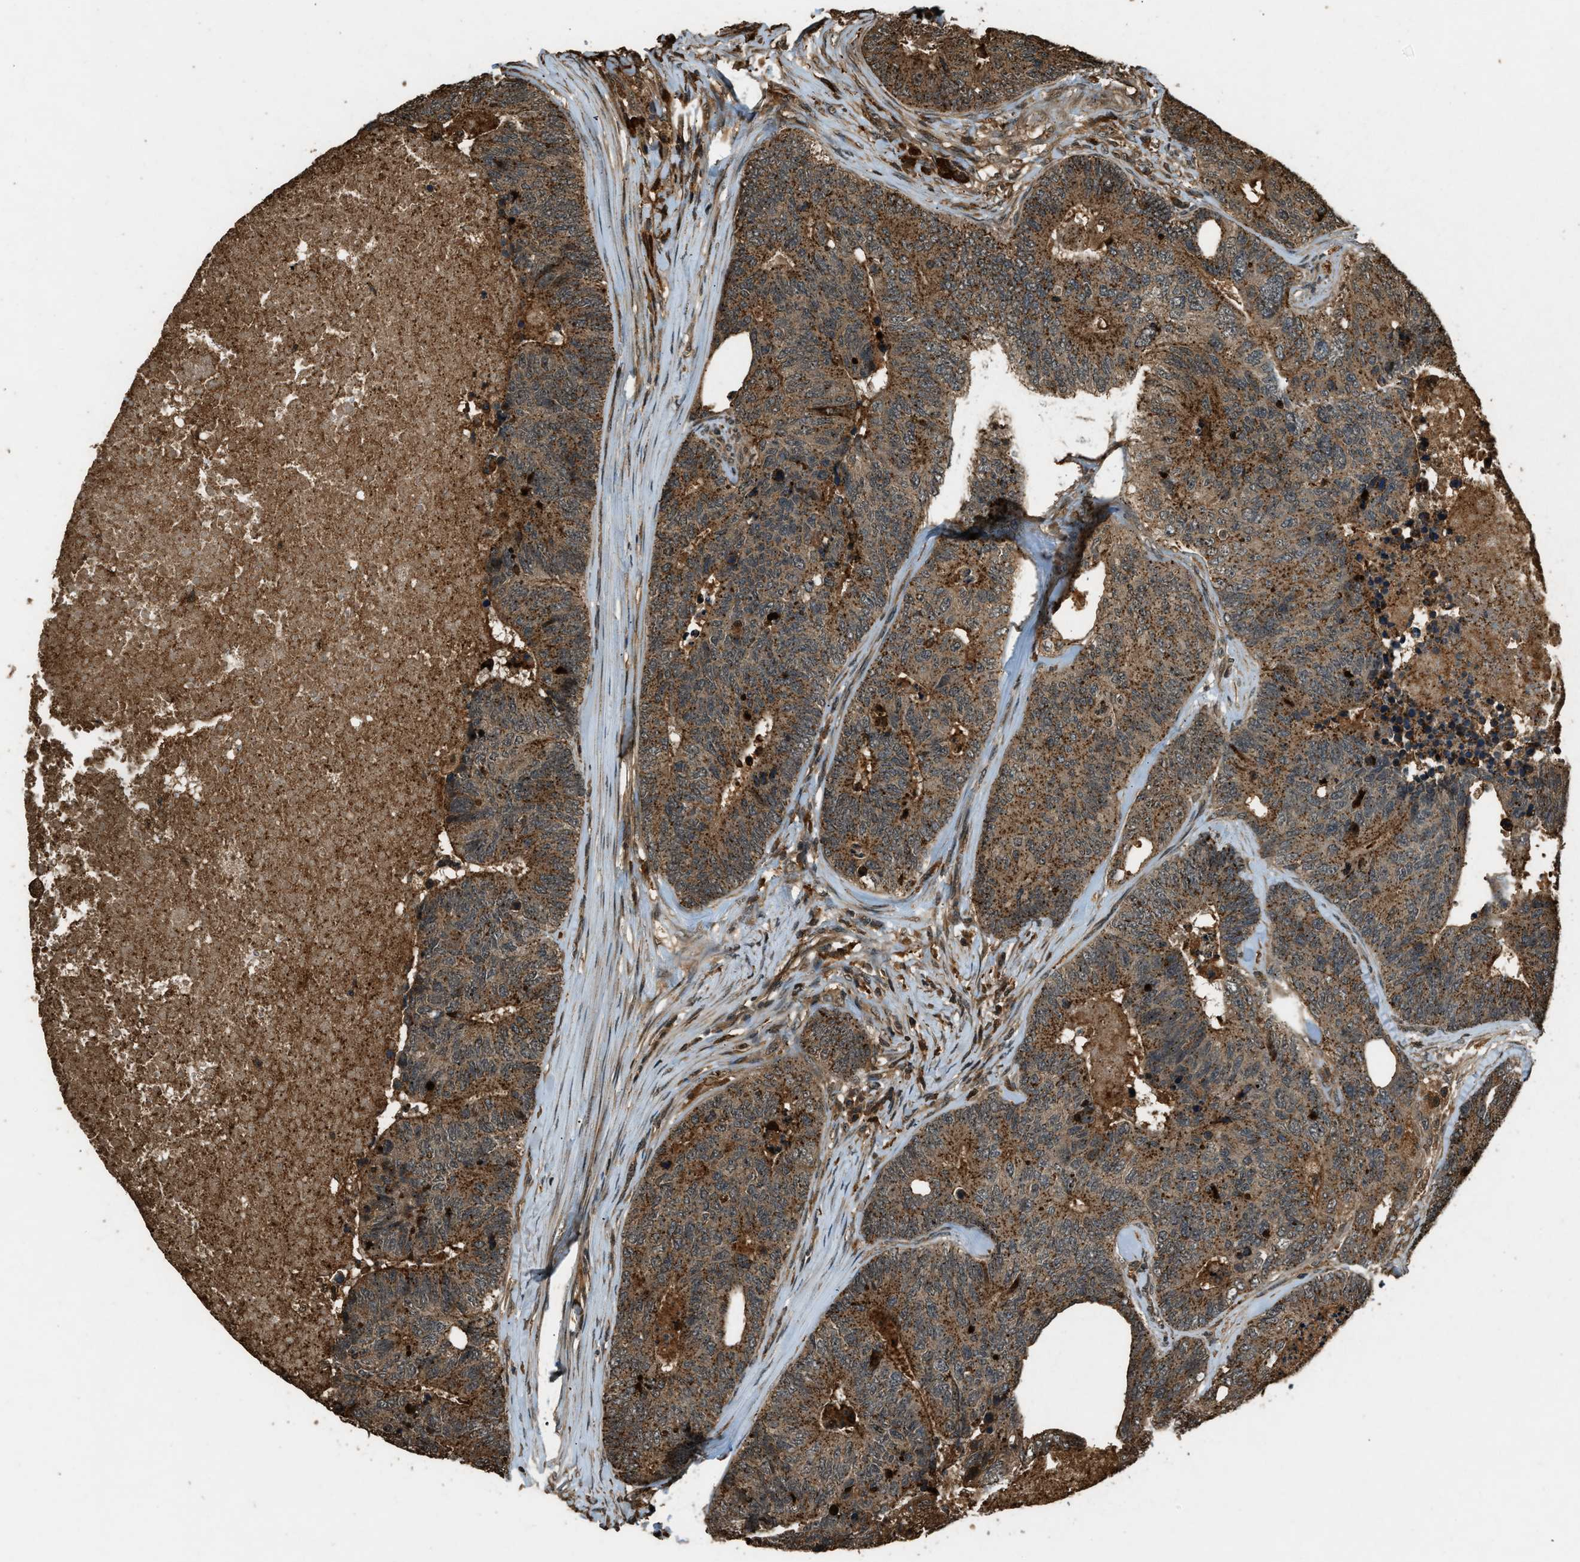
{"staining": {"intensity": "moderate", "quantity": ">75%", "location": "cytoplasmic/membranous"}, "tissue": "colorectal cancer", "cell_type": "Tumor cells", "image_type": "cancer", "snomed": [{"axis": "morphology", "description": "Adenocarcinoma, NOS"}, {"axis": "topography", "description": "Colon"}], "caption": "Colorectal cancer stained with a protein marker displays moderate staining in tumor cells.", "gene": "RAP2A", "patient": {"sex": "female", "age": 67}}